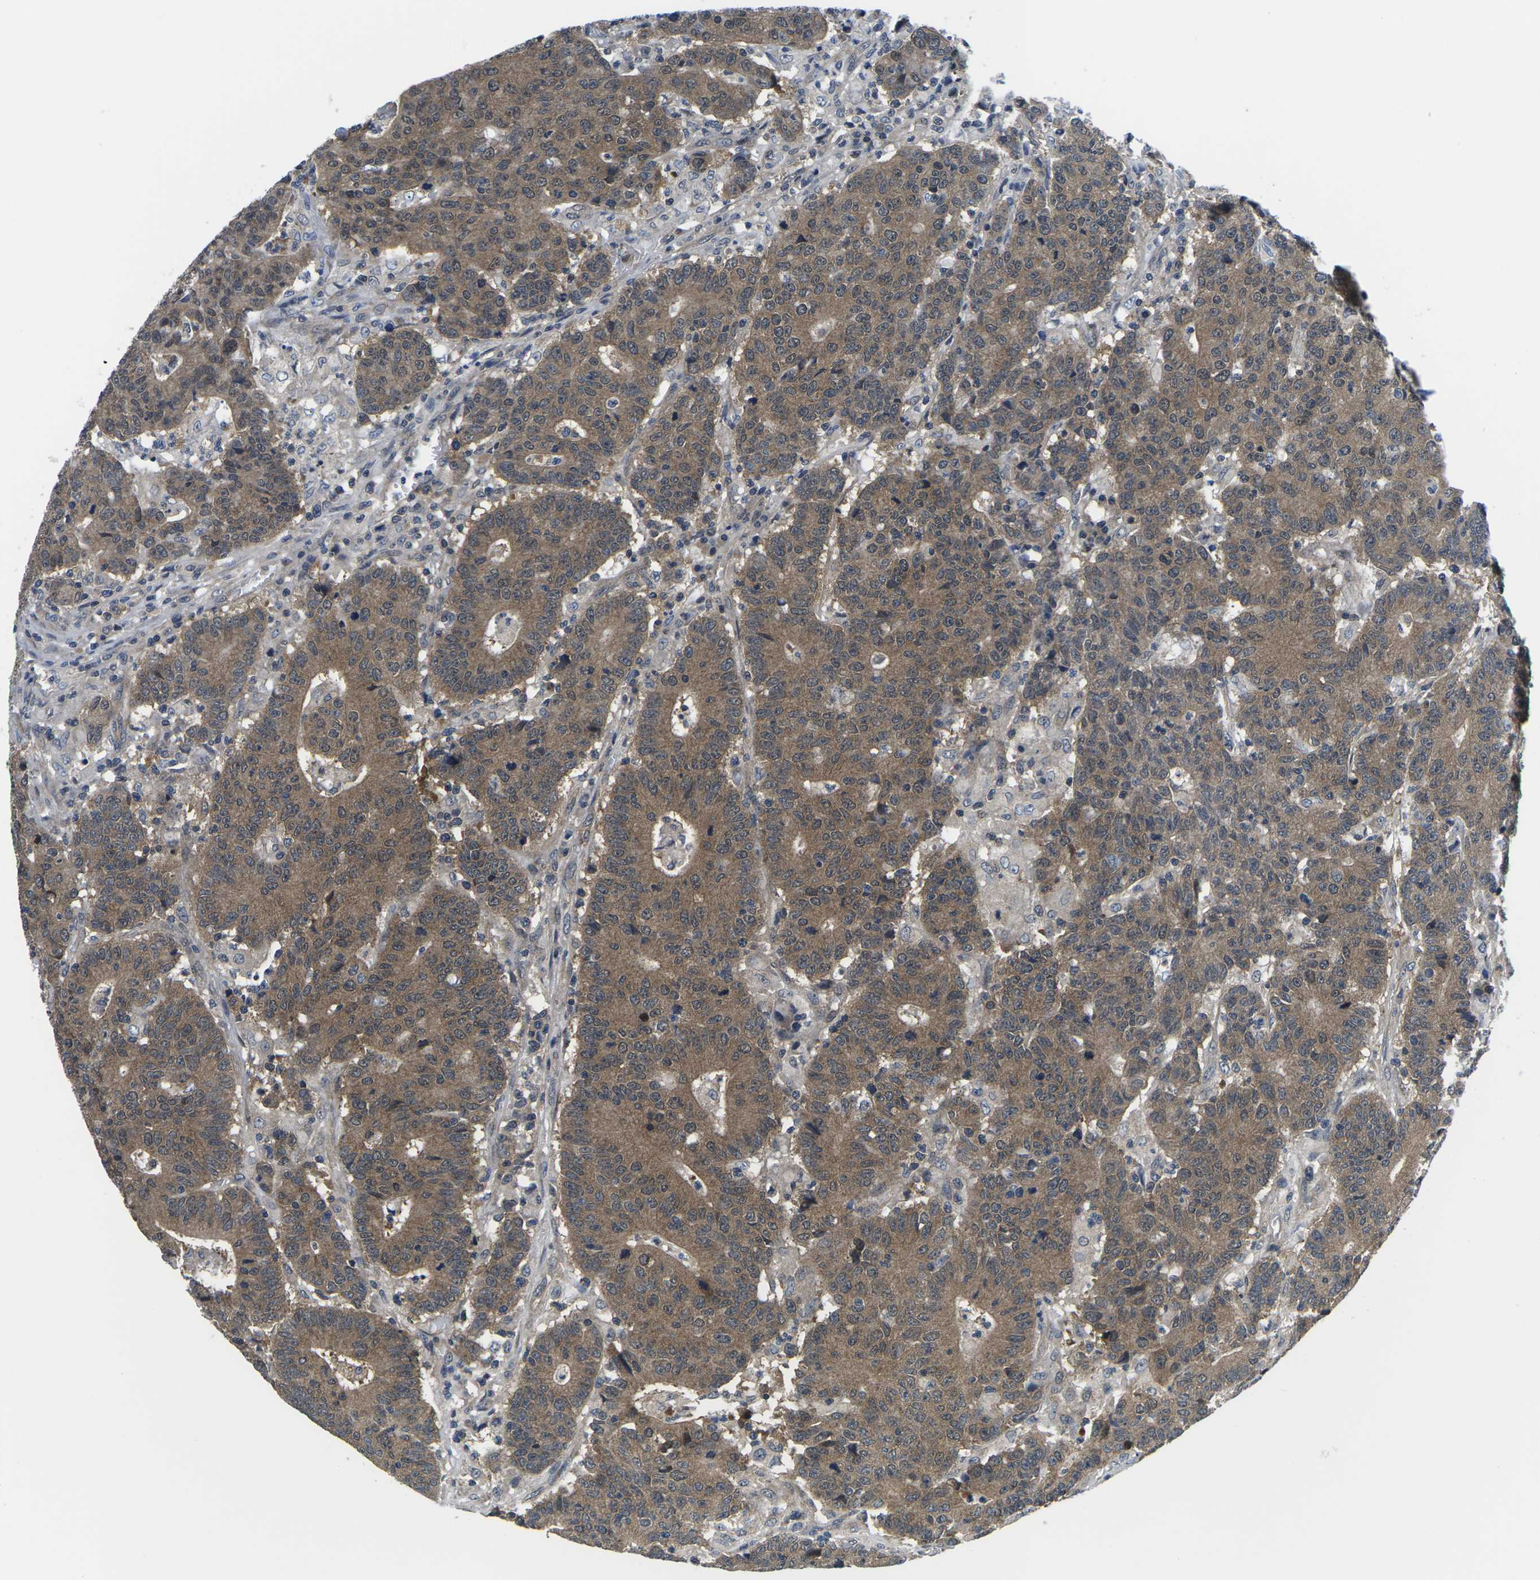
{"staining": {"intensity": "moderate", "quantity": ">75%", "location": "cytoplasmic/membranous"}, "tissue": "colorectal cancer", "cell_type": "Tumor cells", "image_type": "cancer", "snomed": [{"axis": "morphology", "description": "Normal tissue, NOS"}, {"axis": "morphology", "description": "Adenocarcinoma, NOS"}, {"axis": "topography", "description": "Colon"}], "caption": "The histopathology image displays a brown stain indicating the presence of a protein in the cytoplasmic/membranous of tumor cells in colorectal cancer.", "gene": "GSK3B", "patient": {"sex": "female", "age": 75}}